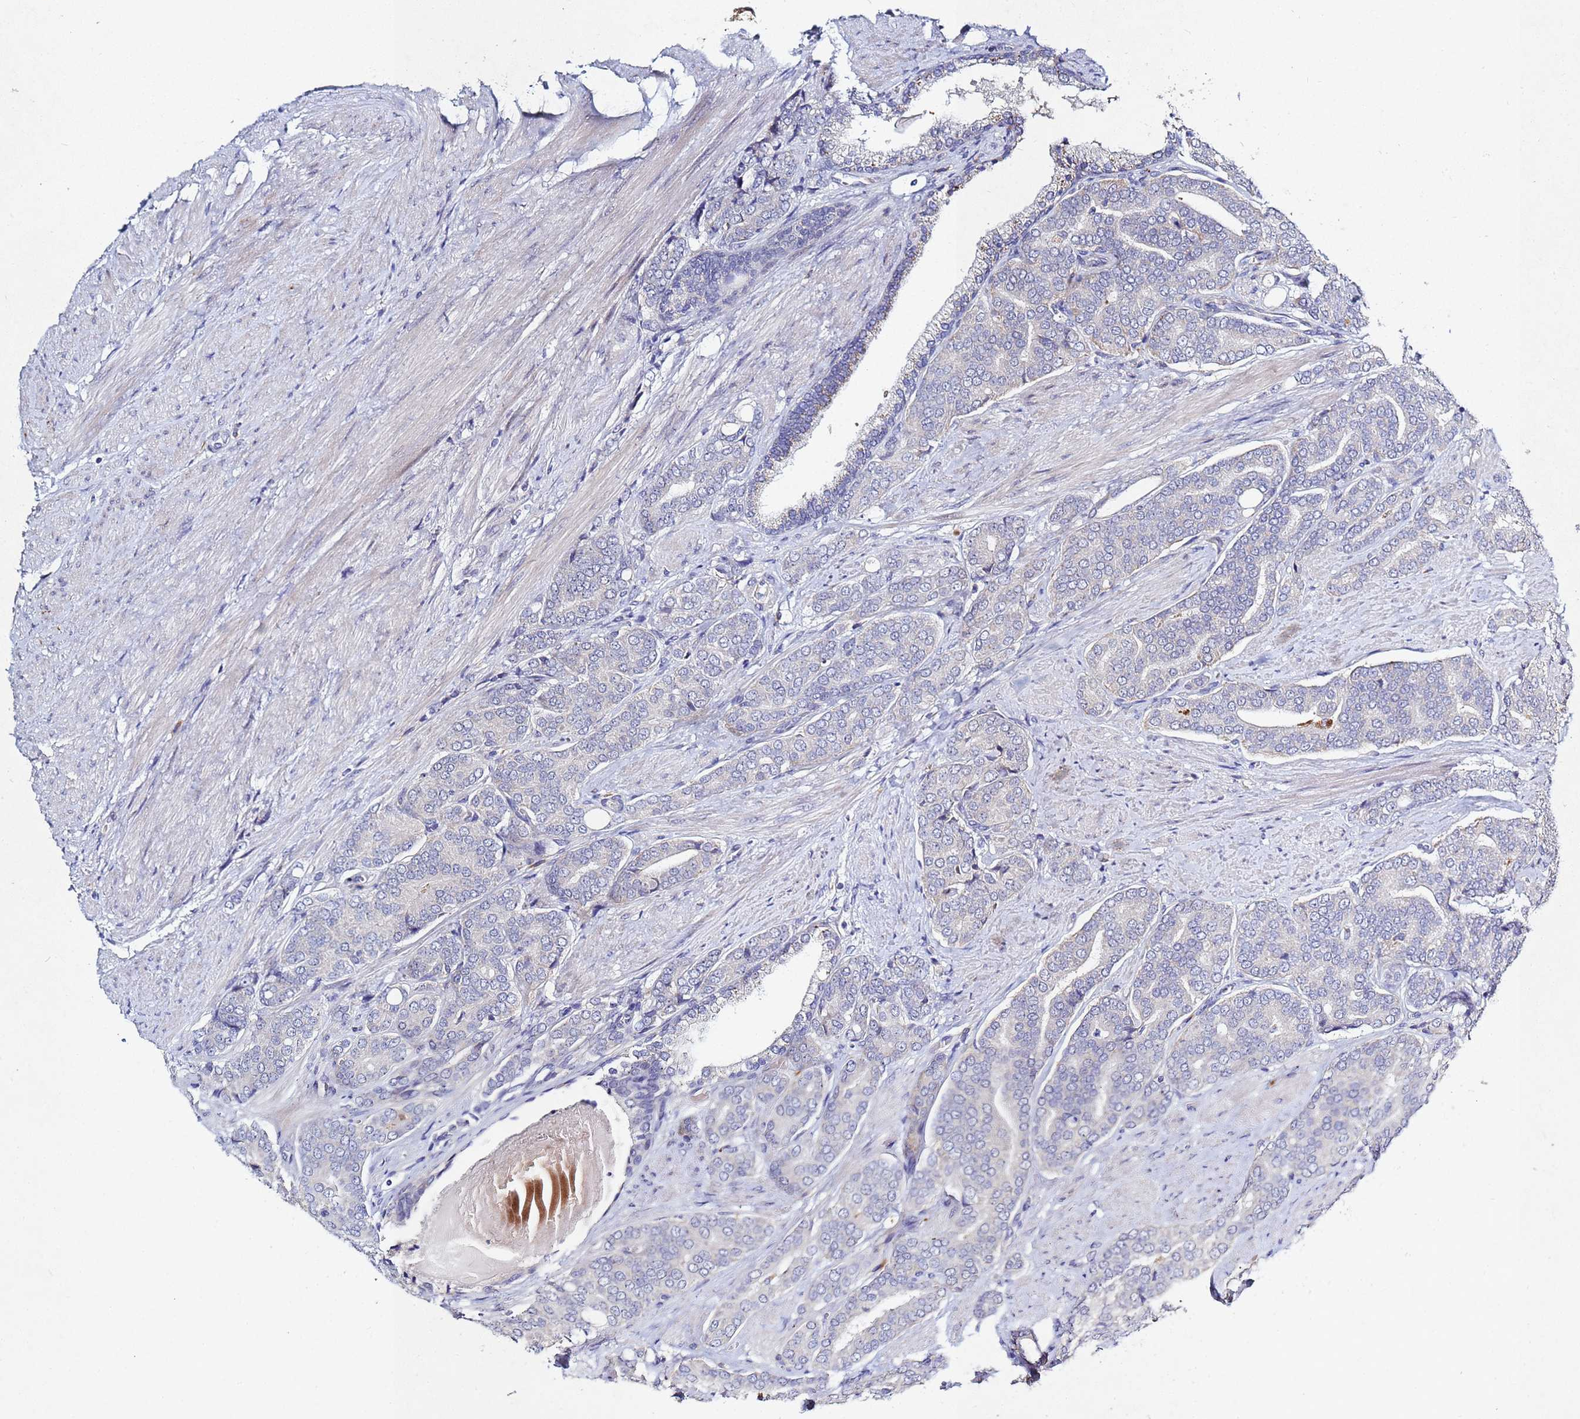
{"staining": {"intensity": "negative", "quantity": "none", "location": "none"}, "tissue": "prostate cancer", "cell_type": "Tumor cells", "image_type": "cancer", "snomed": [{"axis": "morphology", "description": "Adenocarcinoma, High grade"}, {"axis": "topography", "description": "Prostate"}], "caption": "Histopathology image shows no significant protein expression in tumor cells of prostate cancer (adenocarcinoma (high-grade)).", "gene": "TNPO2", "patient": {"sex": "male", "age": 67}}